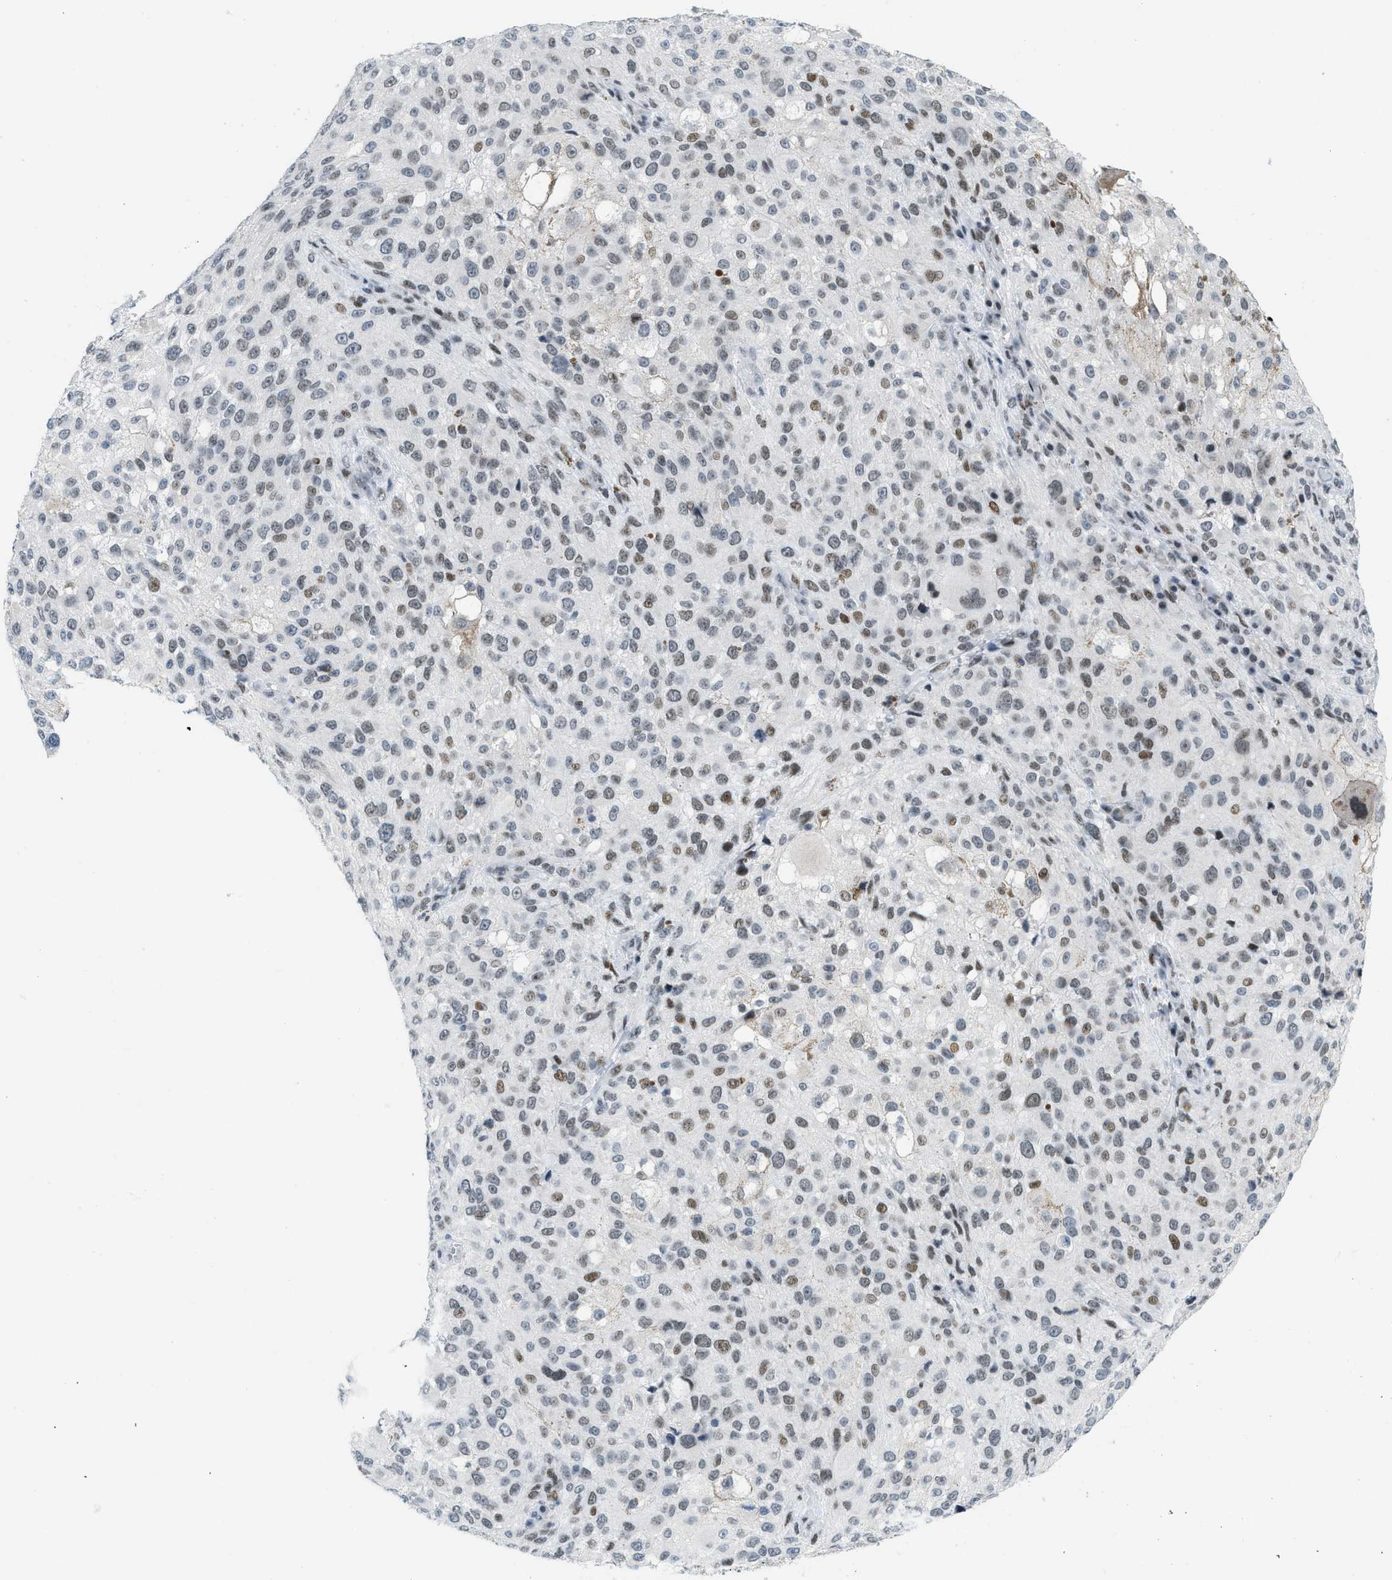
{"staining": {"intensity": "moderate", "quantity": "25%-75%", "location": "nuclear"}, "tissue": "melanoma", "cell_type": "Tumor cells", "image_type": "cancer", "snomed": [{"axis": "morphology", "description": "Necrosis, NOS"}, {"axis": "morphology", "description": "Malignant melanoma, NOS"}, {"axis": "topography", "description": "Skin"}], "caption": "A micrograph of melanoma stained for a protein displays moderate nuclear brown staining in tumor cells.", "gene": "PBX1", "patient": {"sex": "female", "age": 87}}